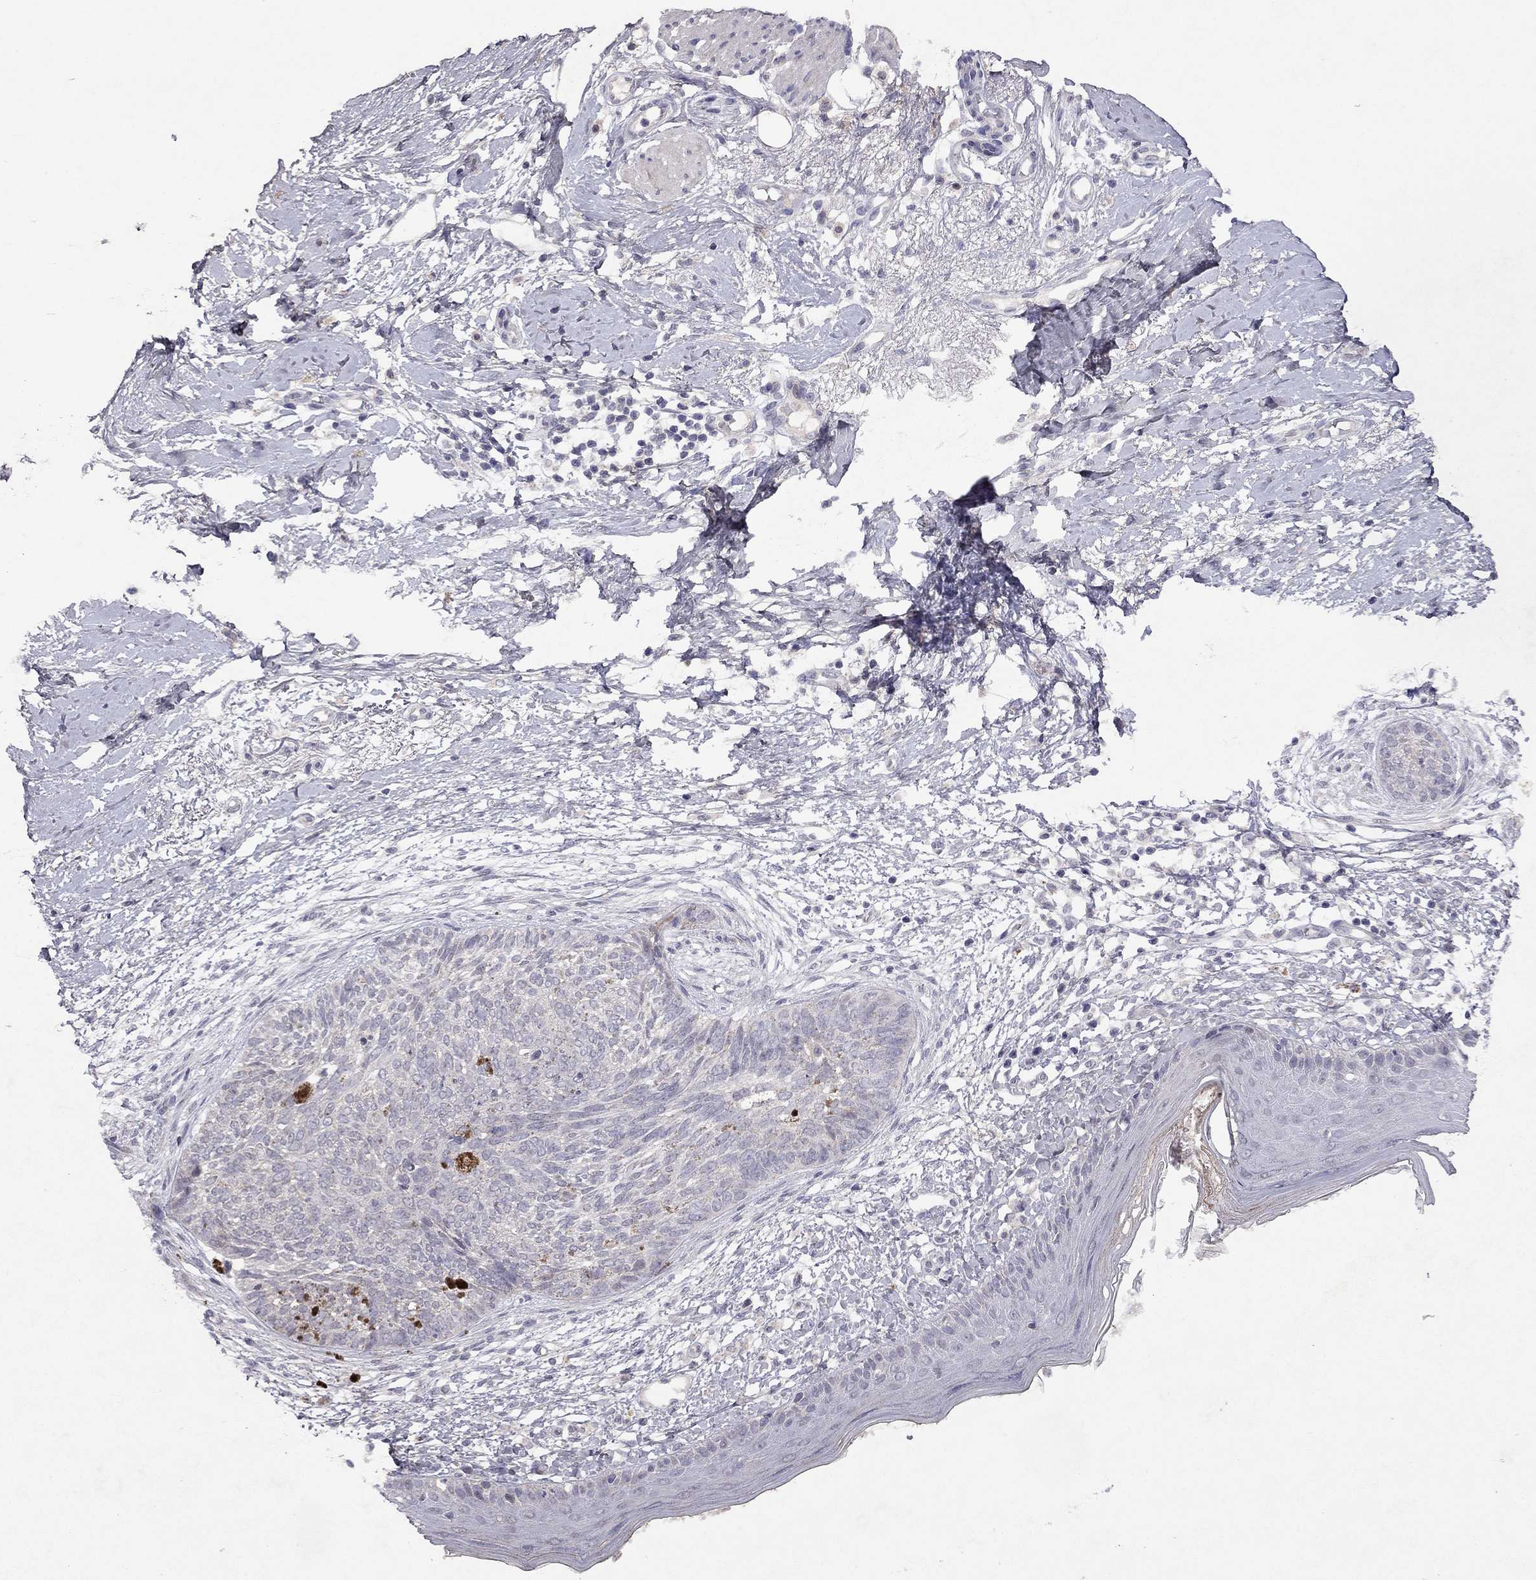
{"staining": {"intensity": "negative", "quantity": "none", "location": "none"}, "tissue": "skin cancer", "cell_type": "Tumor cells", "image_type": "cancer", "snomed": [{"axis": "morphology", "description": "Normal tissue, NOS"}, {"axis": "morphology", "description": "Basal cell carcinoma"}, {"axis": "topography", "description": "Skin"}], "caption": "IHC photomicrograph of neoplastic tissue: basal cell carcinoma (skin) stained with DAB (3,3'-diaminobenzidine) shows no significant protein expression in tumor cells. (Immunohistochemistry, brightfield microscopy, high magnification).", "gene": "ESR2", "patient": {"sex": "male", "age": 84}}